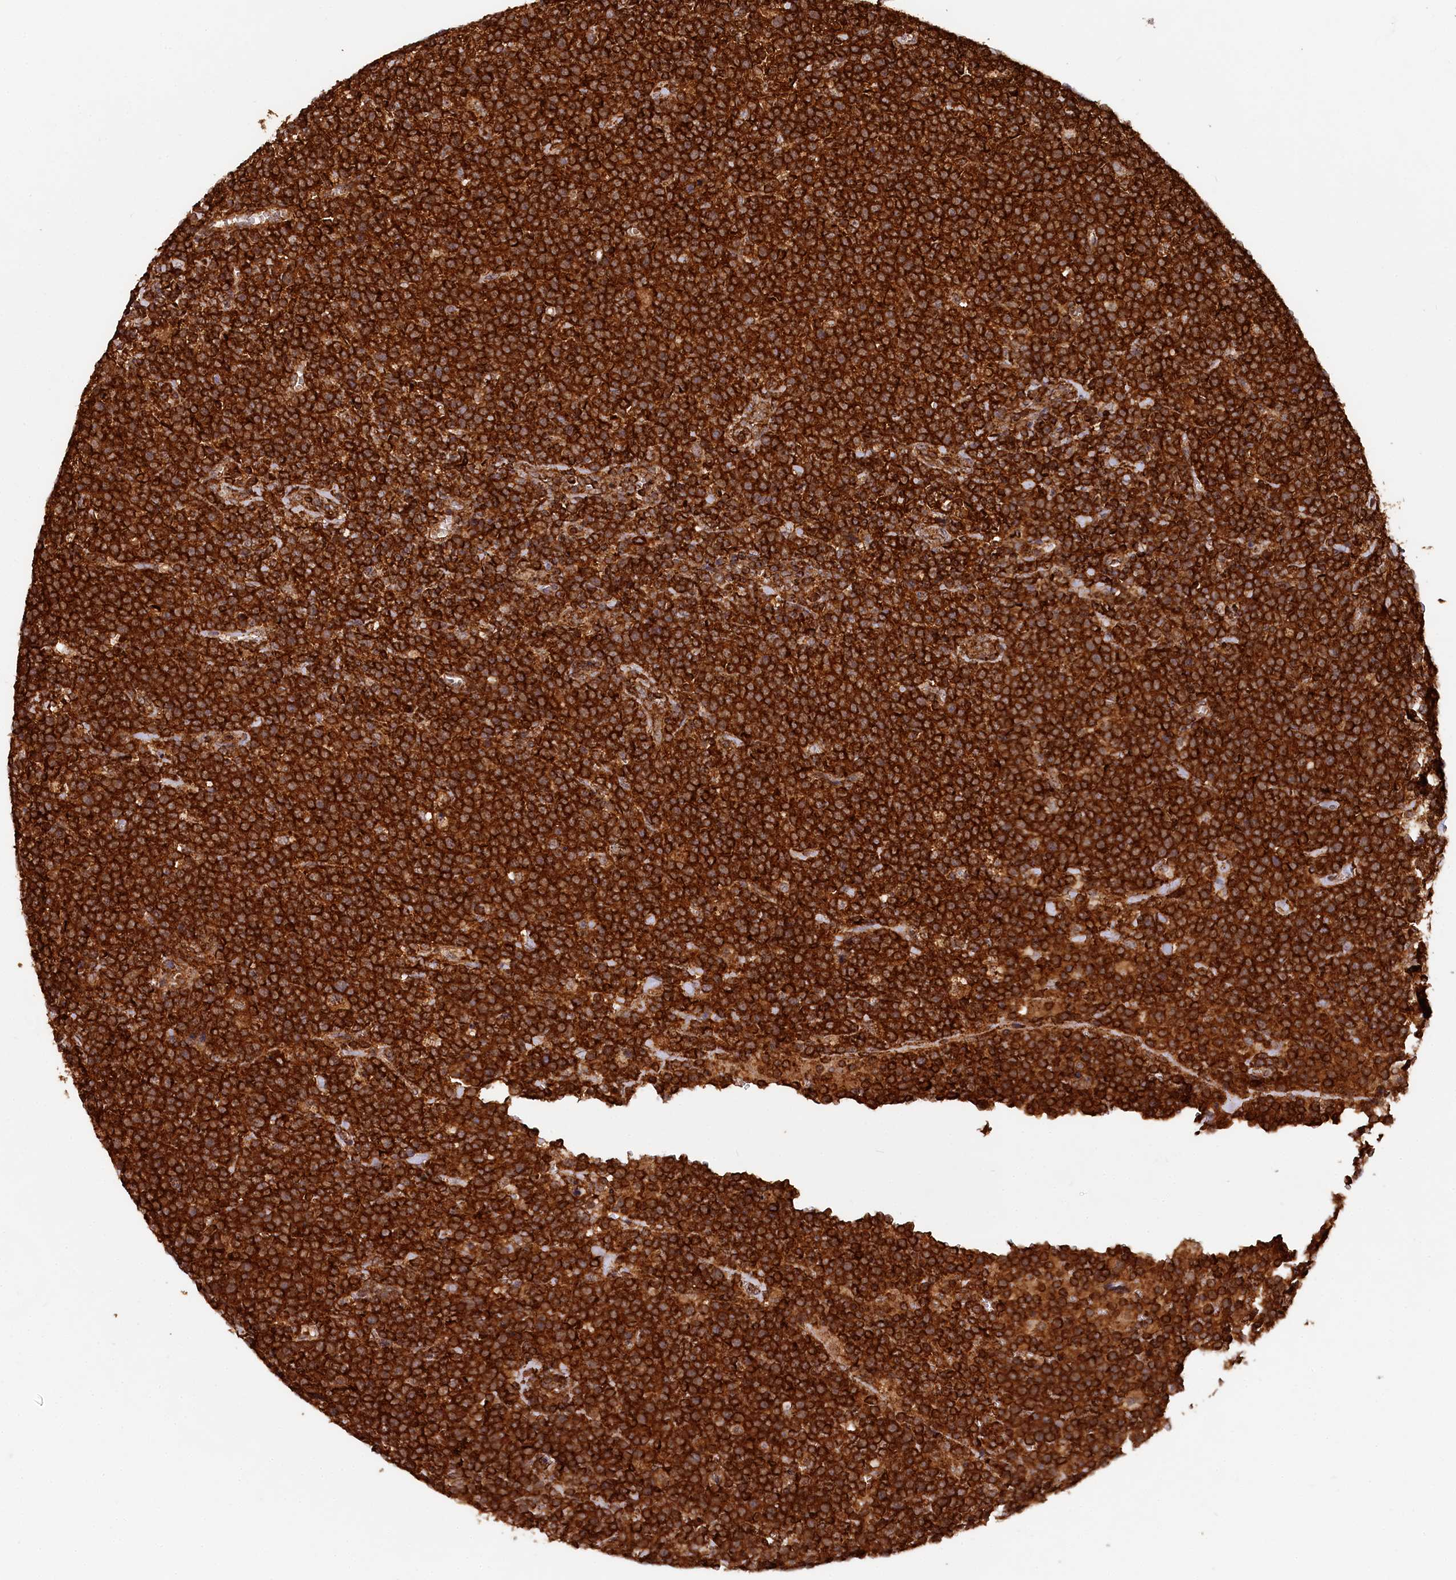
{"staining": {"intensity": "strong", "quantity": ">75%", "location": "cytoplasmic/membranous"}, "tissue": "lymphoma", "cell_type": "Tumor cells", "image_type": "cancer", "snomed": [{"axis": "morphology", "description": "Malignant lymphoma, non-Hodgkin's type, High grade"}, {"axis": "topography", "description": "Lymph node"}], "caption": "A high-resolution micrograph shows IHC staining of high-grade malignant lymphoma, non-Hodgkin's type, which demonstrates strong cytoplasmic/membranous positivity in about >75% of tumor cells.", "gene": "STUB1", "patient": {"sex": "male", "age": 61}}